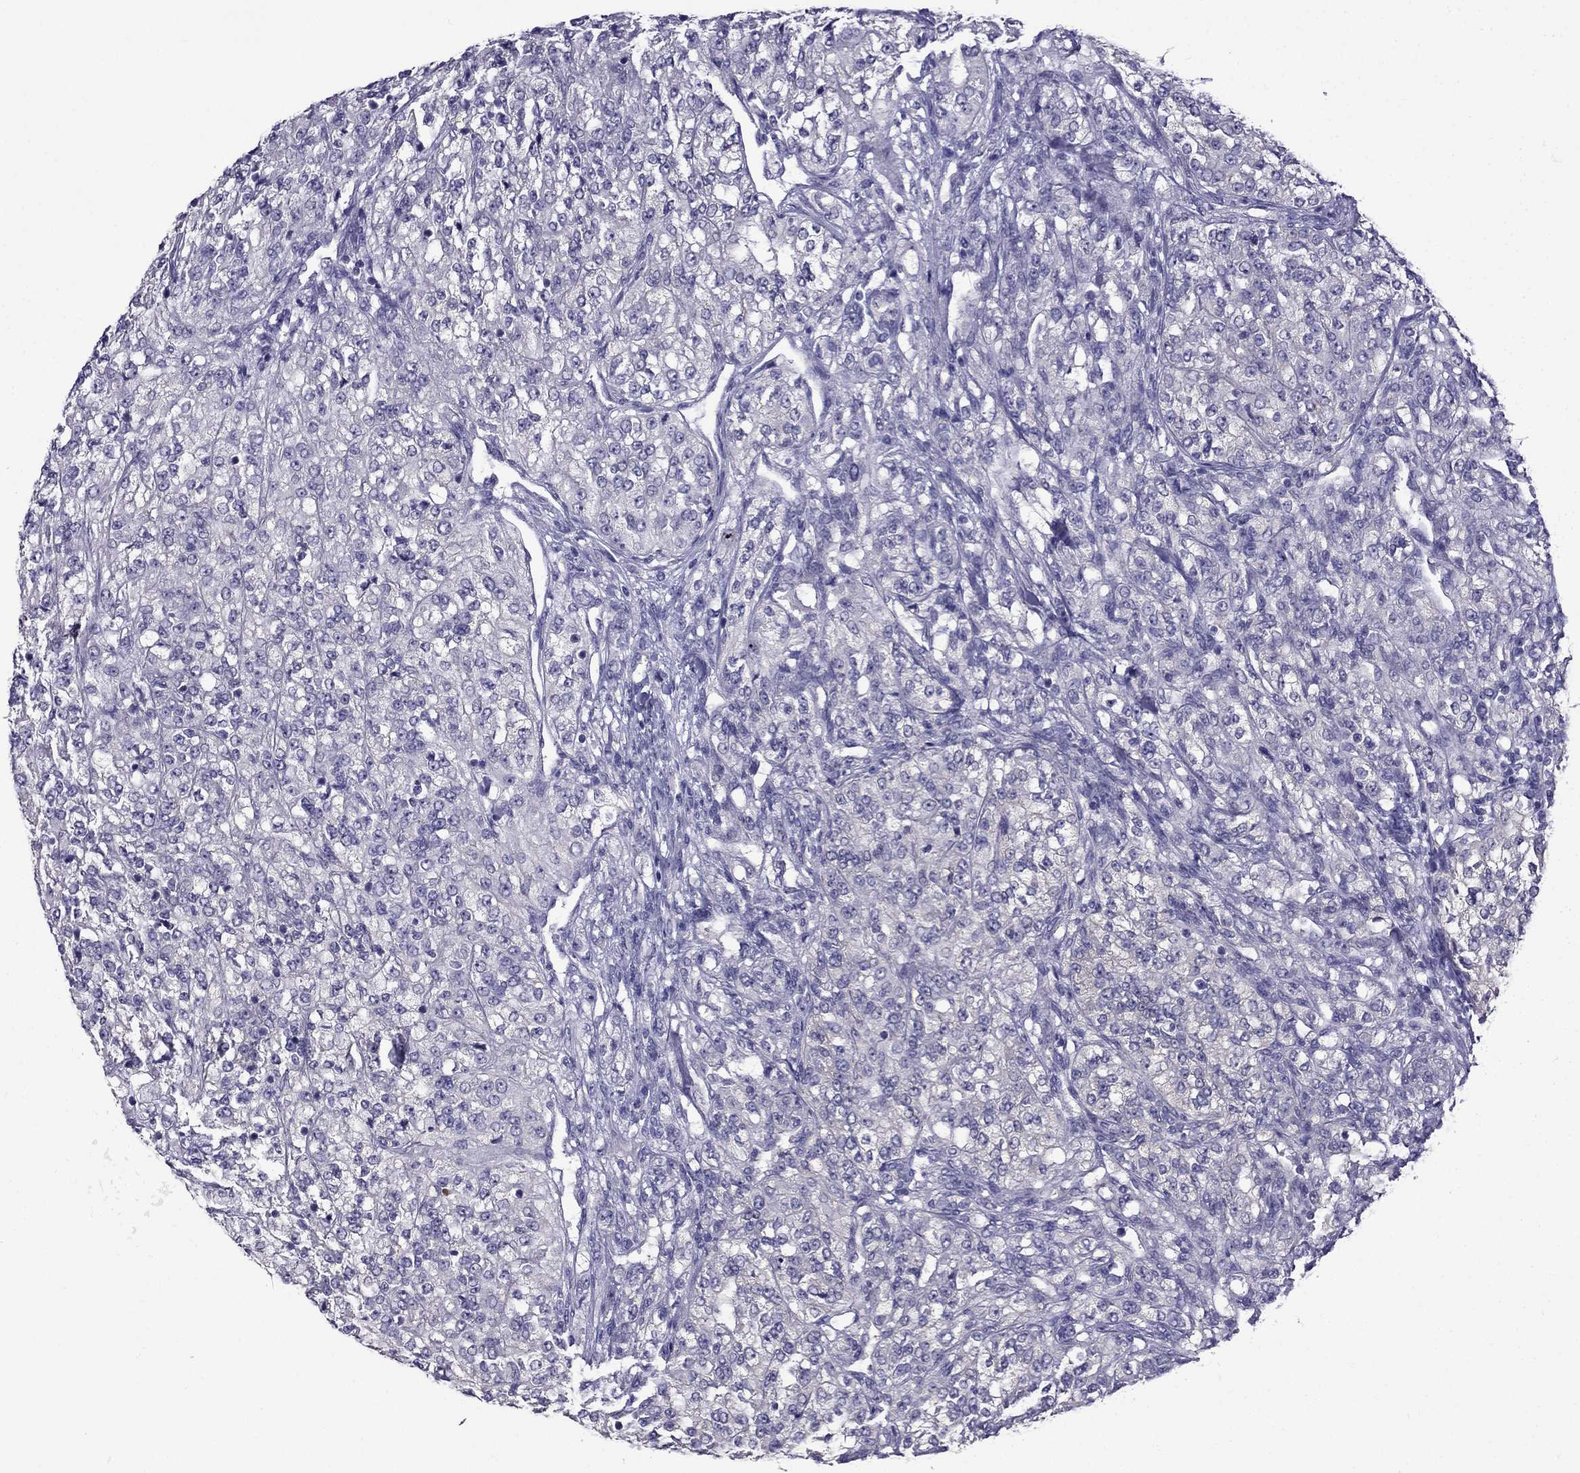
{"staining": {"intensity": "negative", "quantity": "none", "location": "none"}, "tissue": "renal cancer", "cell_type": "Tumor cells", "image_type": "cancer", "snomed": [{"axis": "morphology", "description": "Adenocarcinoma, NOS"}, {"axis": "topography", "description": "Kidney"}], "caption": "IHC of human renal cancer (adenocarcinoma) shows no staining in tumor cells.", "gene": "SCNN1D", "patient": {"sex": "female", "age": 63}}